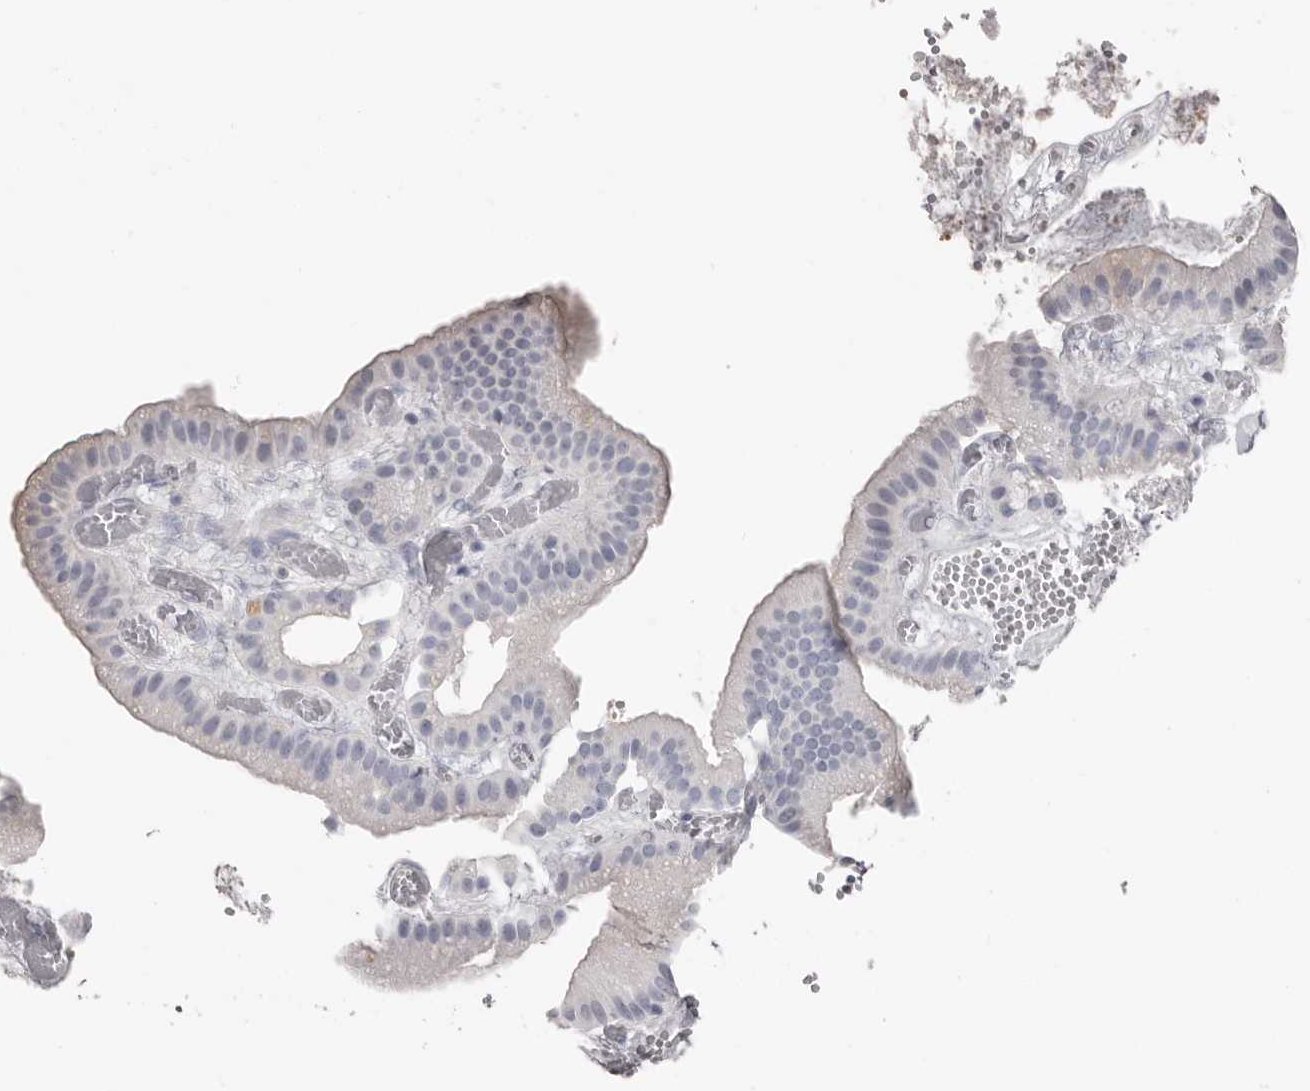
{"staining": {"intensity": "weak", "quantity": "<25%", "location": "cytoplasmic/membranous"}, "tissue": "gallbladder", "cell_type": "Glandular cells", "image_type": "normal", "snomed": [{"axis": "morphology", "description": "Normal tissue, NOS"}, {"axis": "topography", "description": "Gallbladder"}], "caption": "This is an immunohistochemistry (IHC) histopathology image of unremarkable gallbladder. There is no staining in glandular cells.", "gene": "FABP7", "patient": {"sex": "female", "age": 64}}